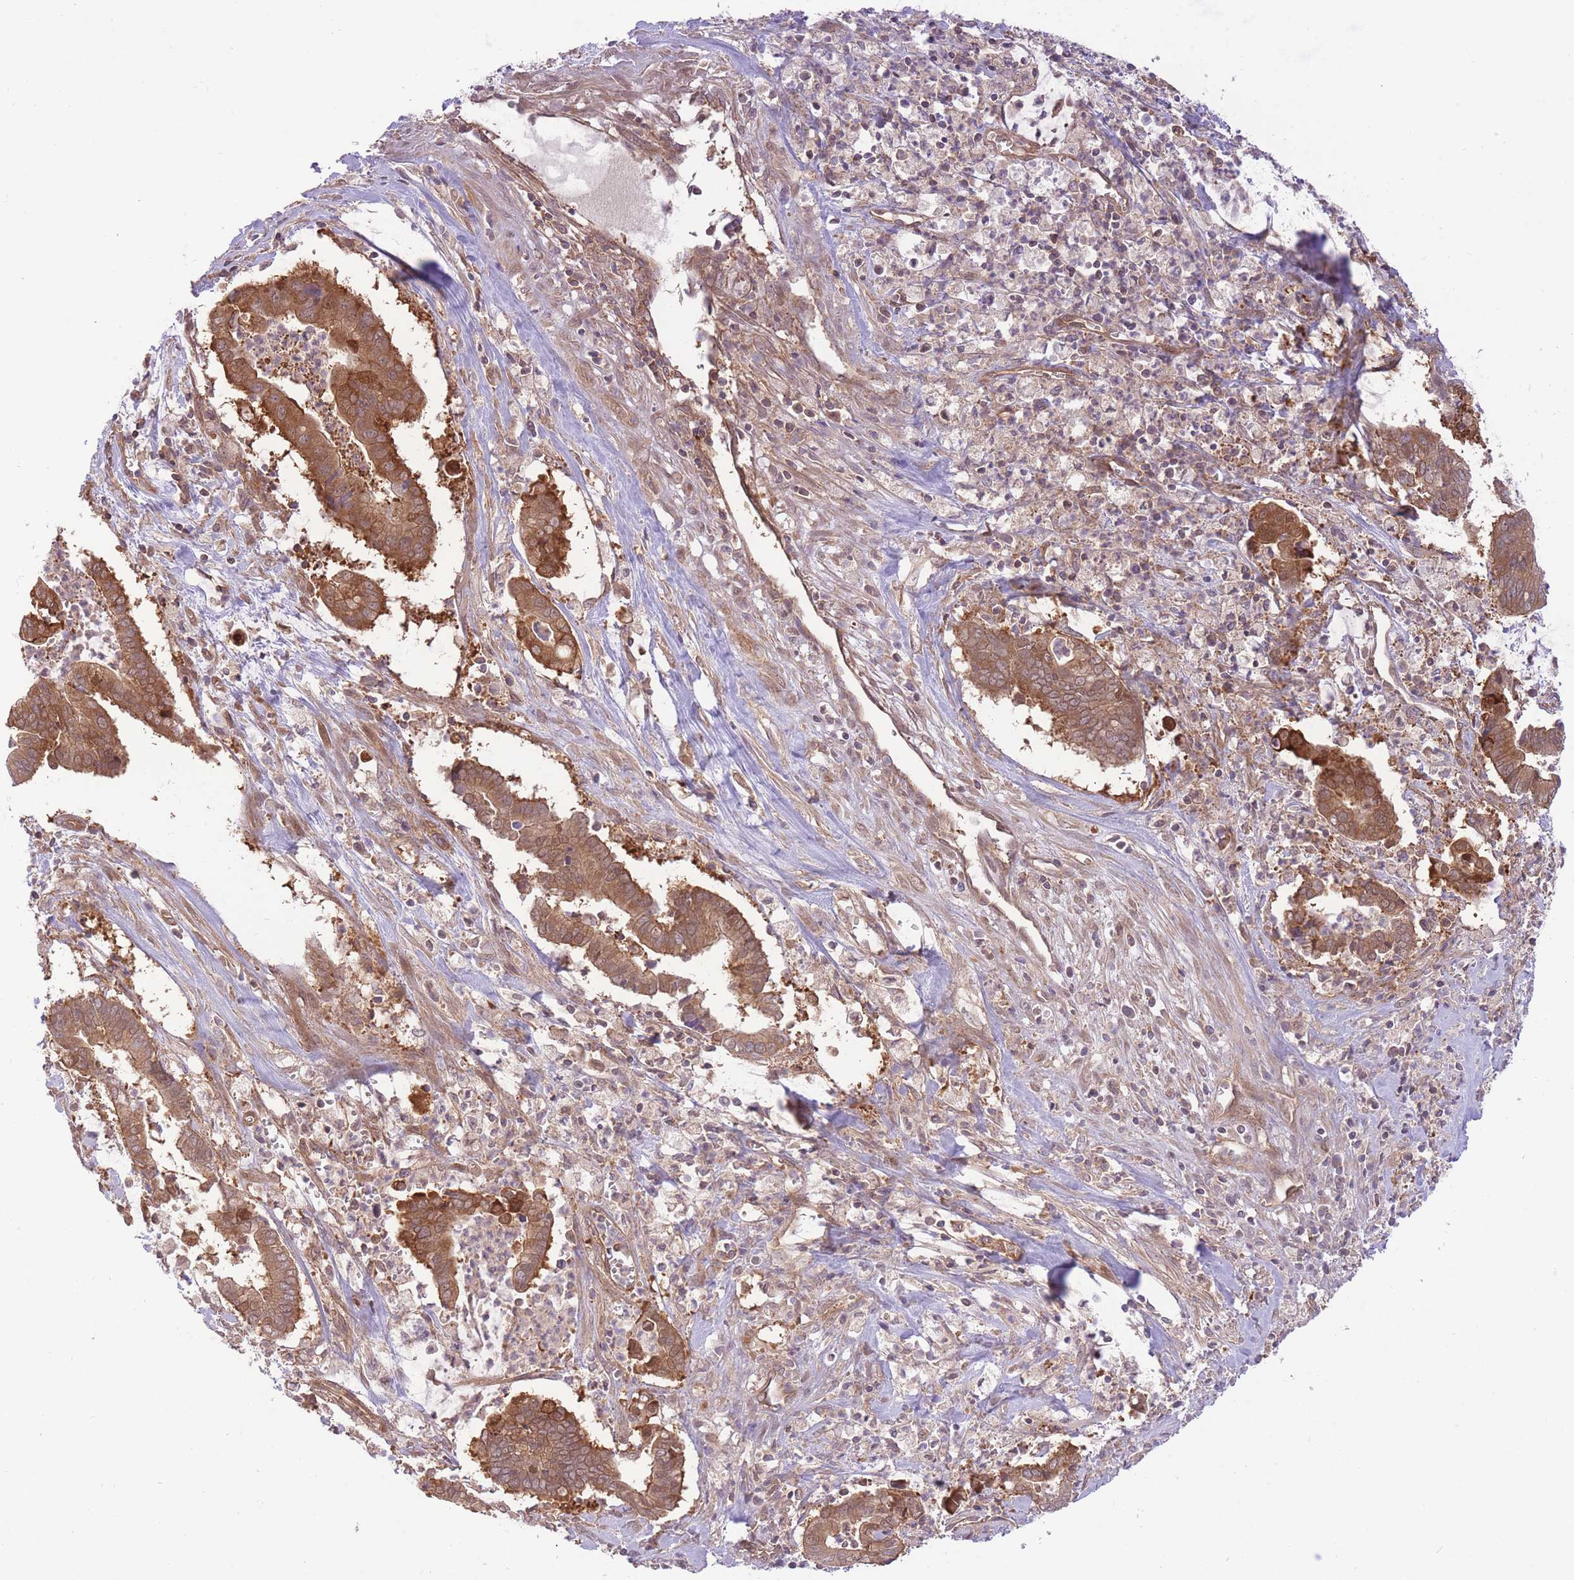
{"staining": {"intensity": "moderate", "quantity": ">75%", "location": "cytoplasmic/membranous"}, "tissue": "cervical cancer", "cell_type": "Tumor cells", "image_type": "cancer", "snomed": [{"axis": "morphology", "description": "Adenocarcinoma, NOS"}, {"axis": "topography", "description": "Cervix"}], "caption": "Adenocarcinoma (cervical) stained with IHC reveals moderate cytoplasmic/membranous positivity in approximately >75% of tumor cells.", "gene": "PREP", "patient": {"sex": "female", "age": 44}}